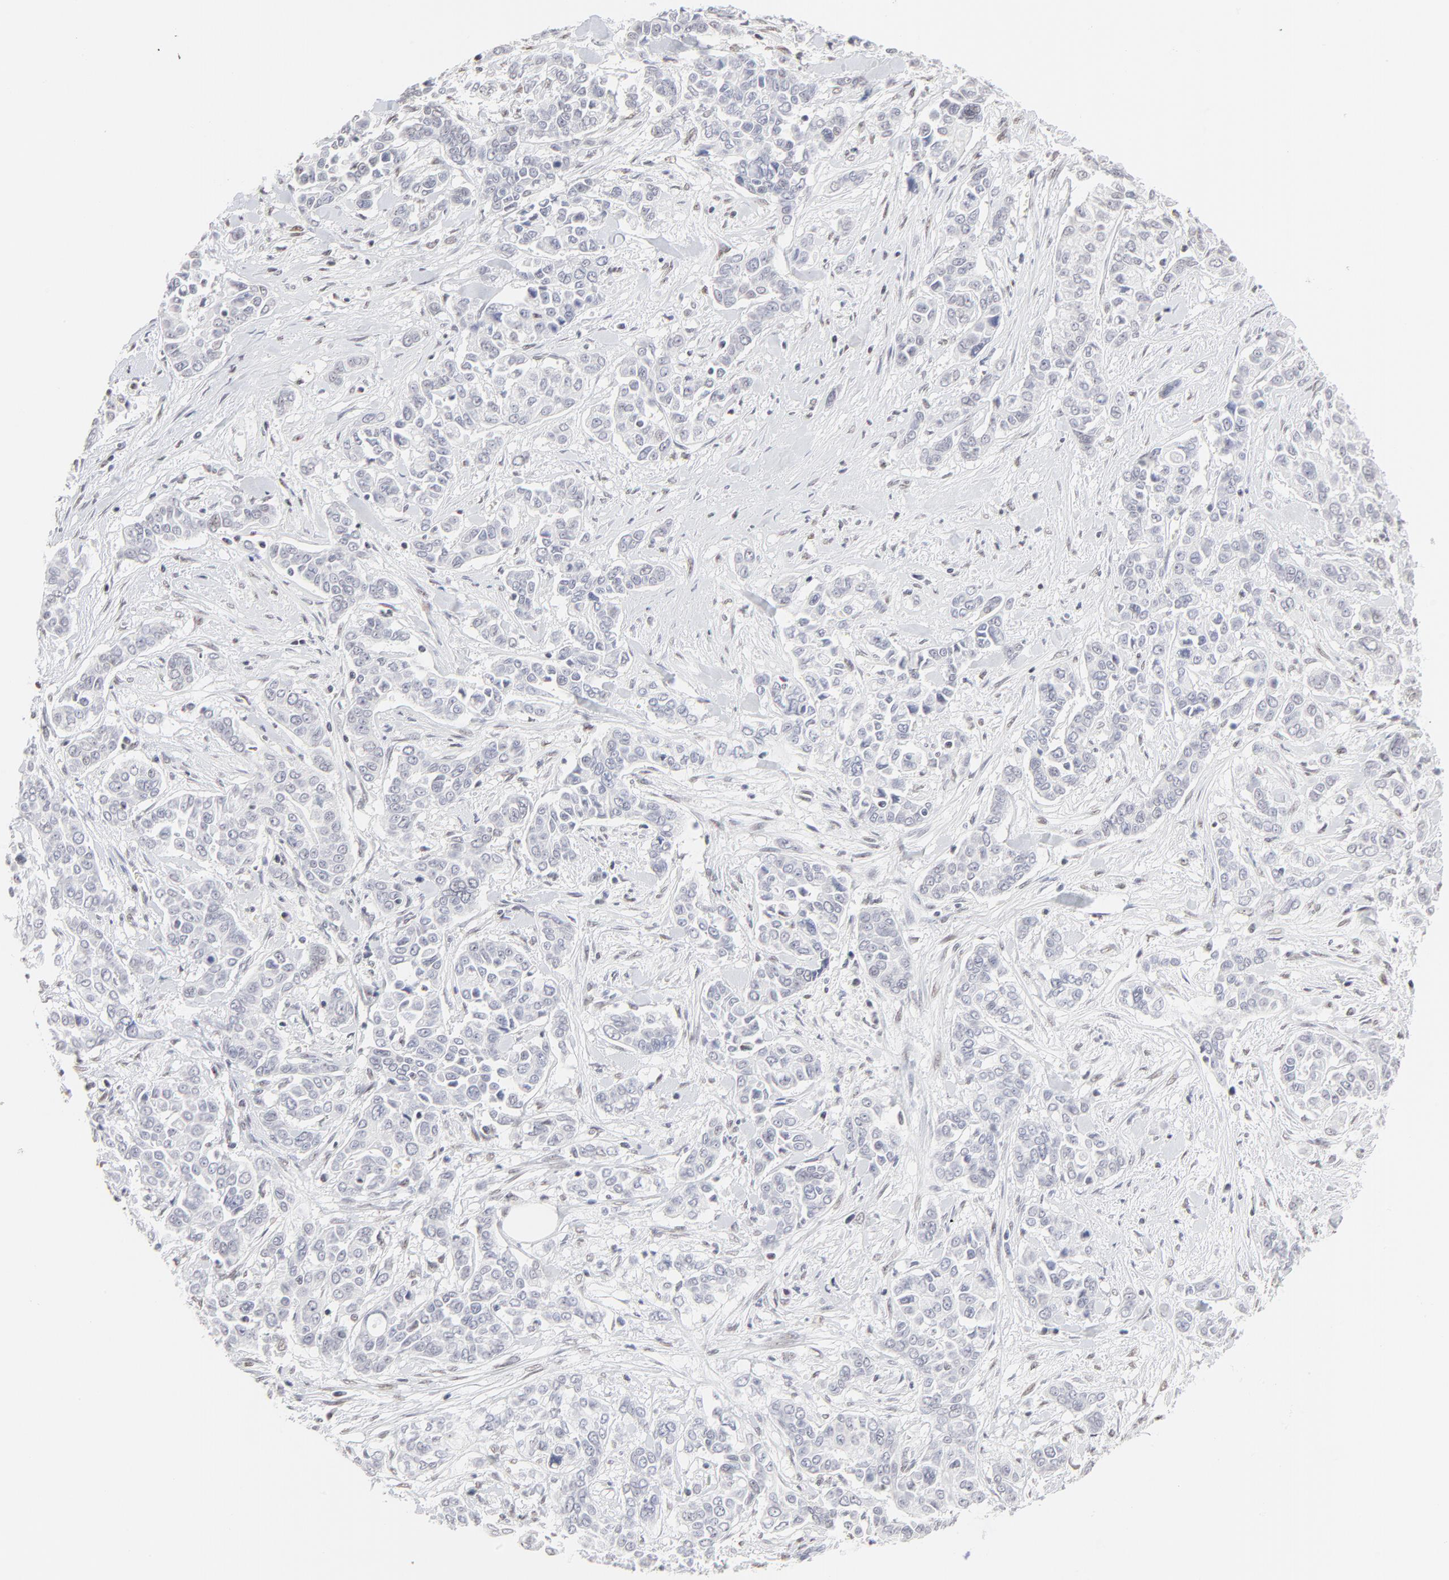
{"staining": {"intensity": "negative", "quantity": "none", "location": "none"}, "tissue": "pancreatic cancer", "cell_type": "Tumor cells", "image_type": "cancer", "snomed": [{"axis": "morphology", "description": "Adenocarcinoma, NOS"}, {"axis": "topography", "description": "Pancreas"}], "caption": "High power microscopy image of an immunohistochemistry image of pancreatic cancer (adenocarcinoma), revealing no significant positivity in tumor cells.", "gene": "NFIL3", "patient": {"sex": "female", "age": 52}}